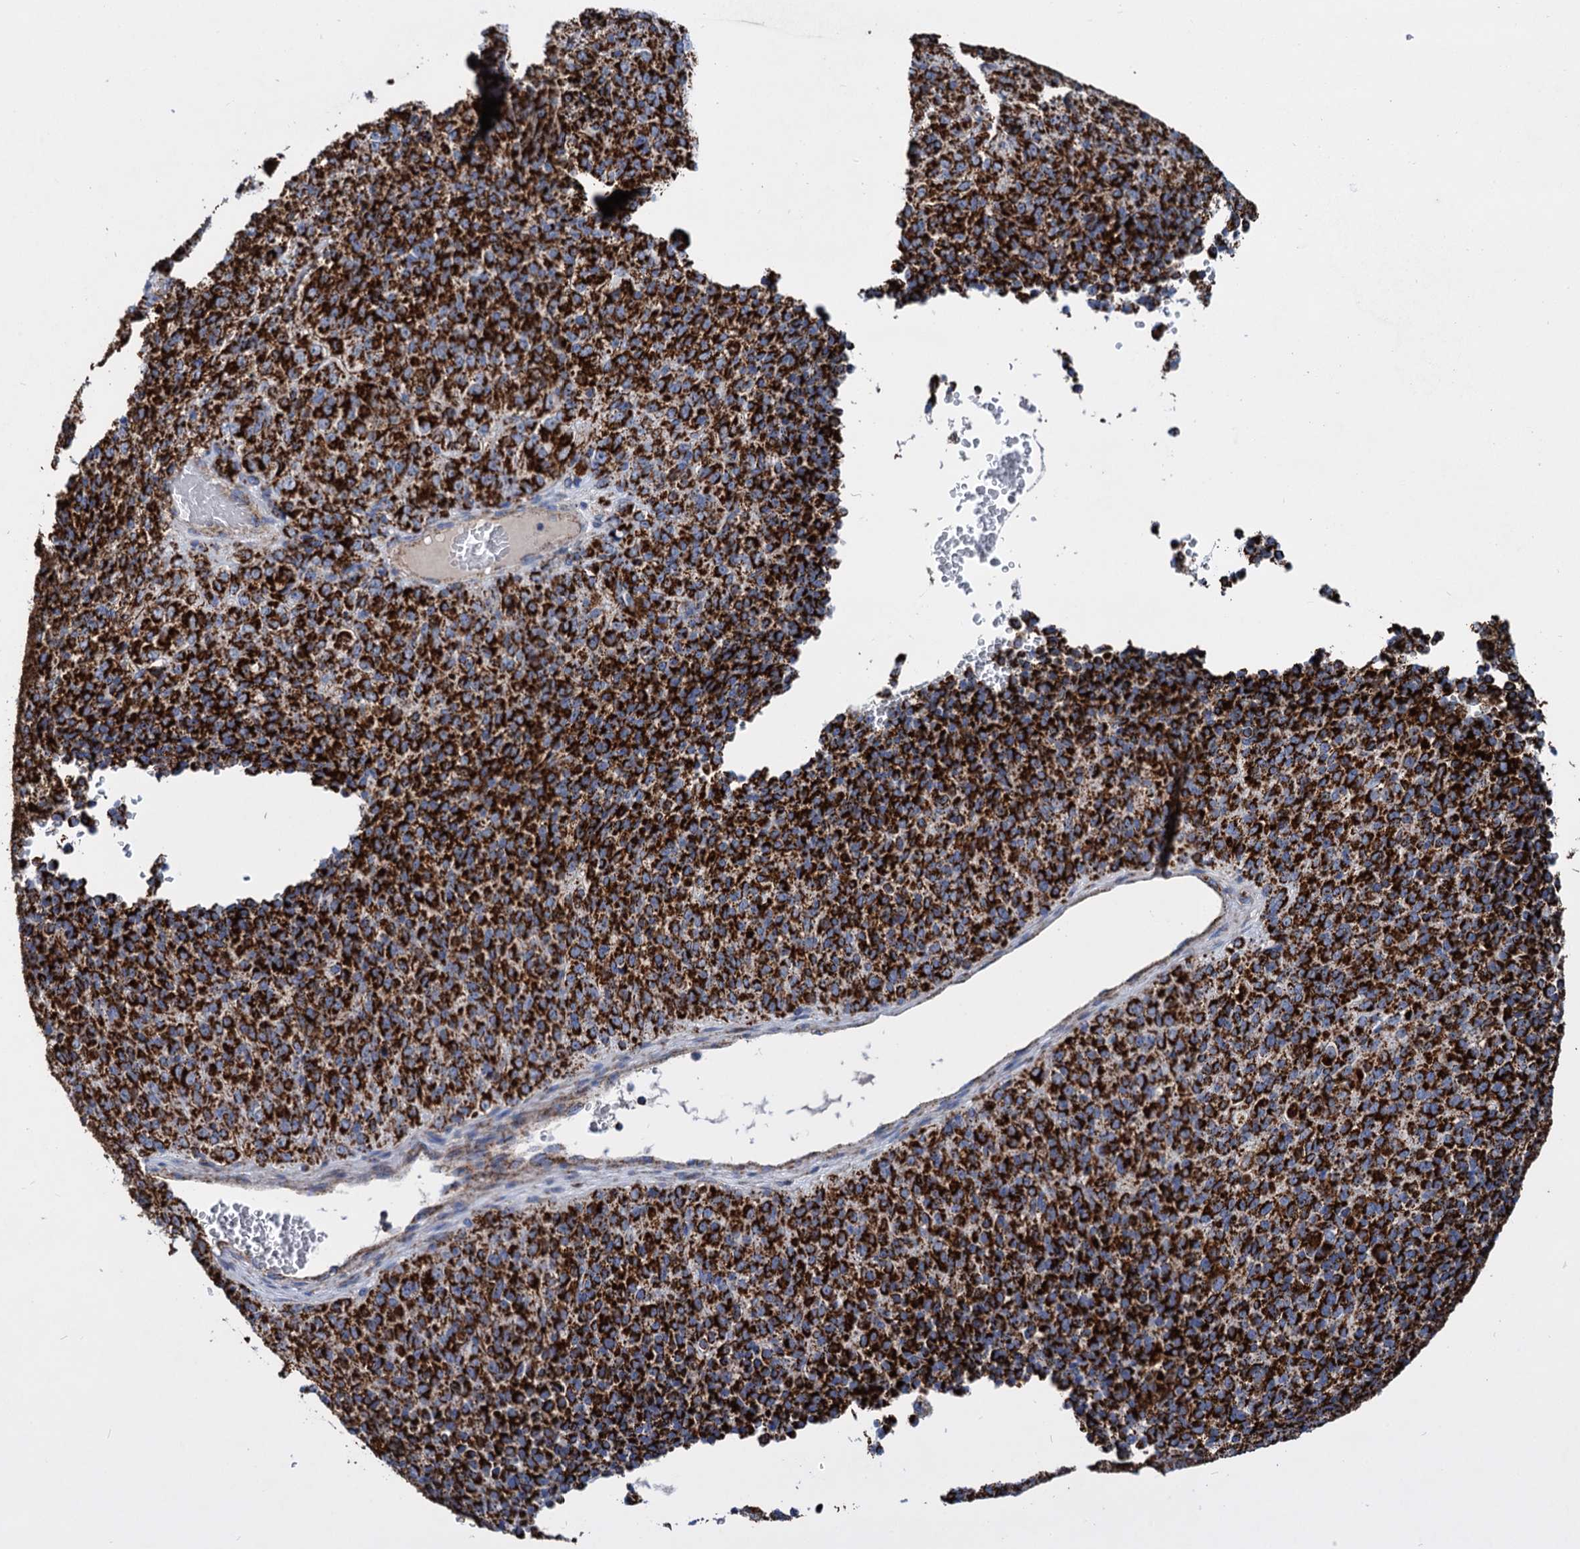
{"staining": {"intensity": "strong", "quantity": ">75%", "location": "cytoplasmic/membranous"}, "tissue": "melanoma", "cell_type": "Tumor cells", "image_type": "cancer", "snomed": [{"axis": "morphology", "description": "Malignant melanoma, Metastatic site"}, {"axis": "topography", "description": "Brain"}], "caption": "A high amount of strong cytoplasmic/membranous expression is present in about >75% of tumor cells in melanoma tissue. Using DAB (3,3'-diaminobenzidine) (brown) and hematoxylin (blue) stains, captured at high magnification using brightfield microscopy.", "gene": "TIMM10", "patient": {"sex": "female", "age": 56}}